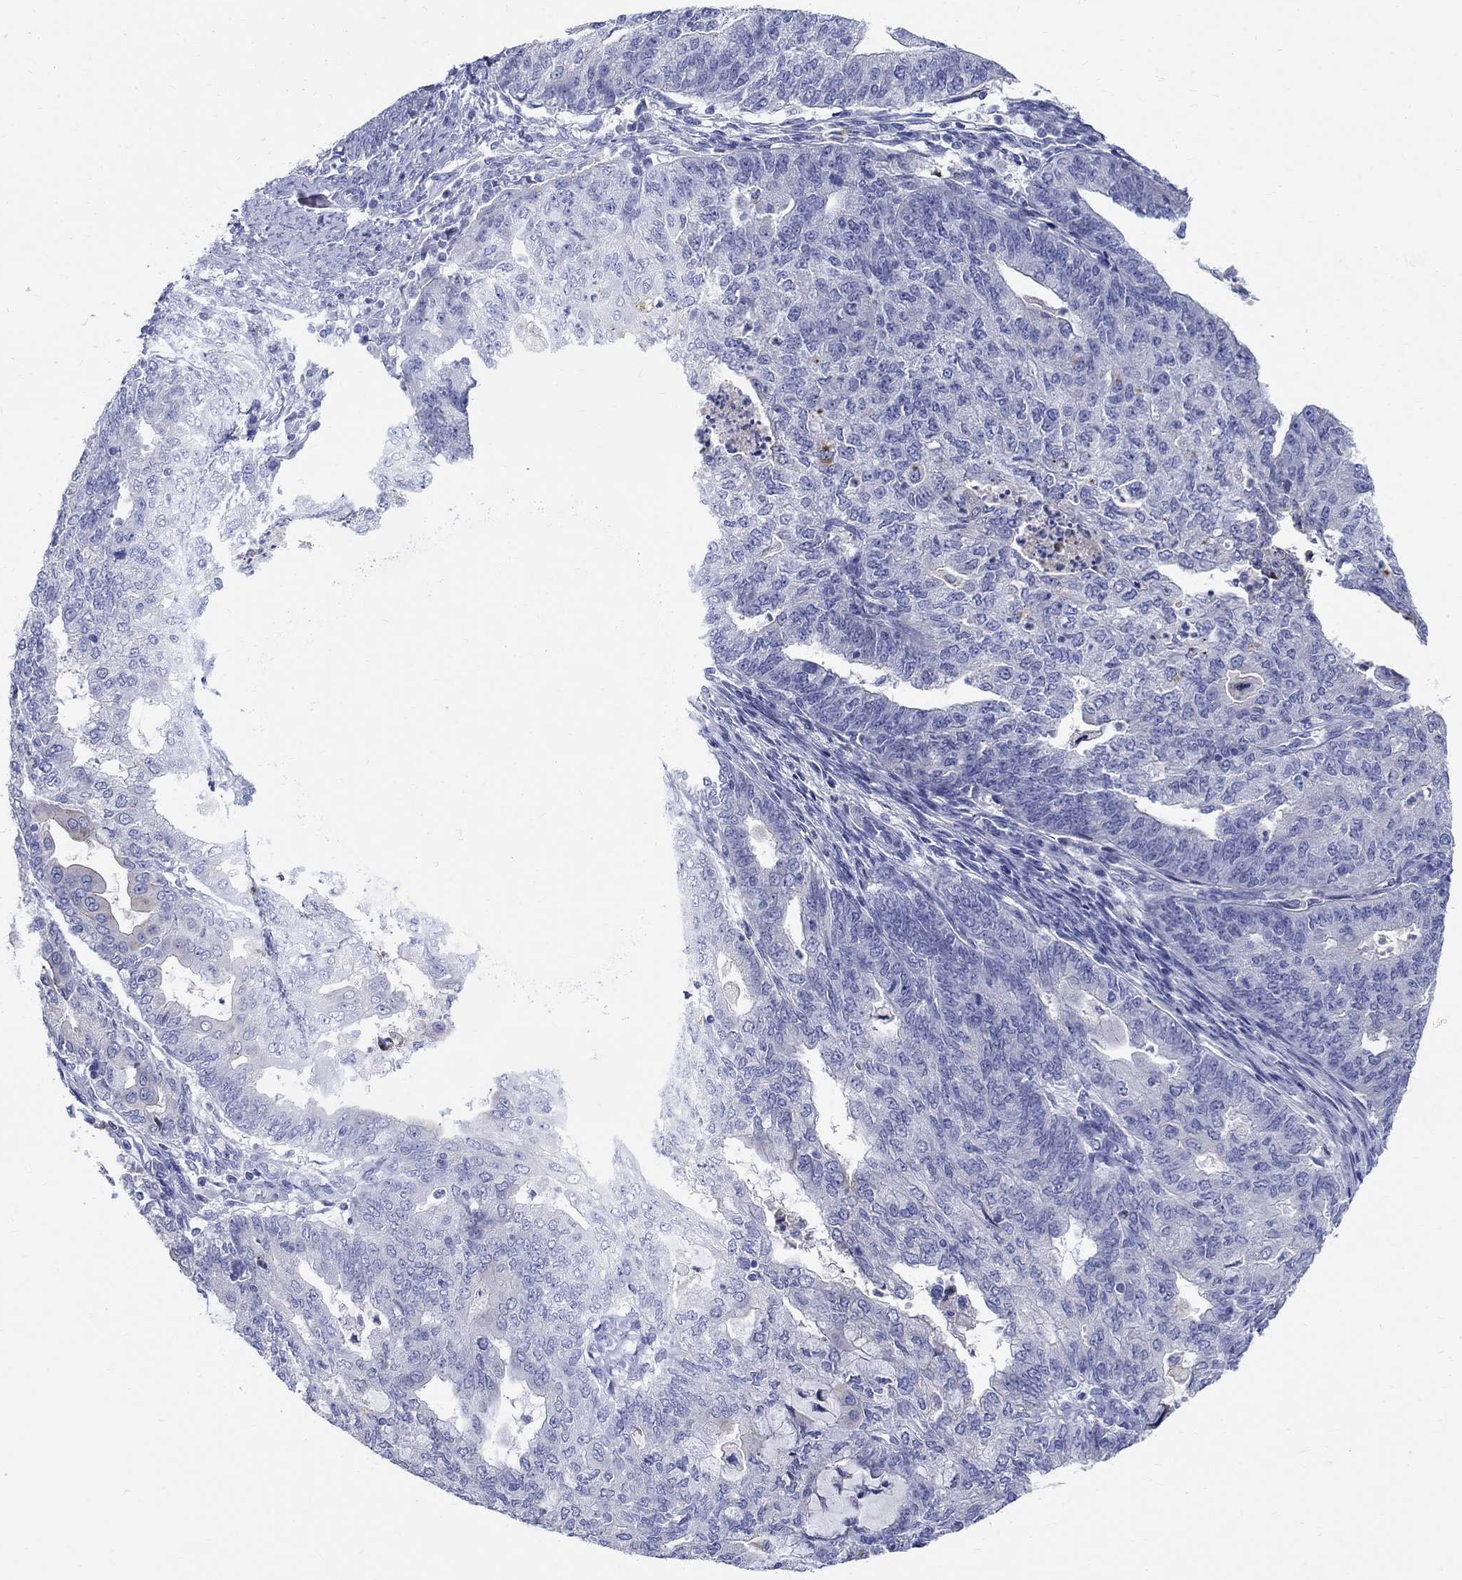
{"staining": {"intensity": "negative", "quantity": "none", "location": "none"}, "tissue": "endometrial cancer", "cell_type": "Tumor cells", "image_type": "cancer", "snomed": [{"axis": "morphology", "description": "Adenocarcinoma, NOS"}, {"axis": "topography", "description": "Endometrium"}], "caption": "Protein analysis of endometrial adenocarcinoma demonstrates no significant expression in tumor cells.", "gene": "SOX2", "patient": {"sex": "female", "age": 82}}